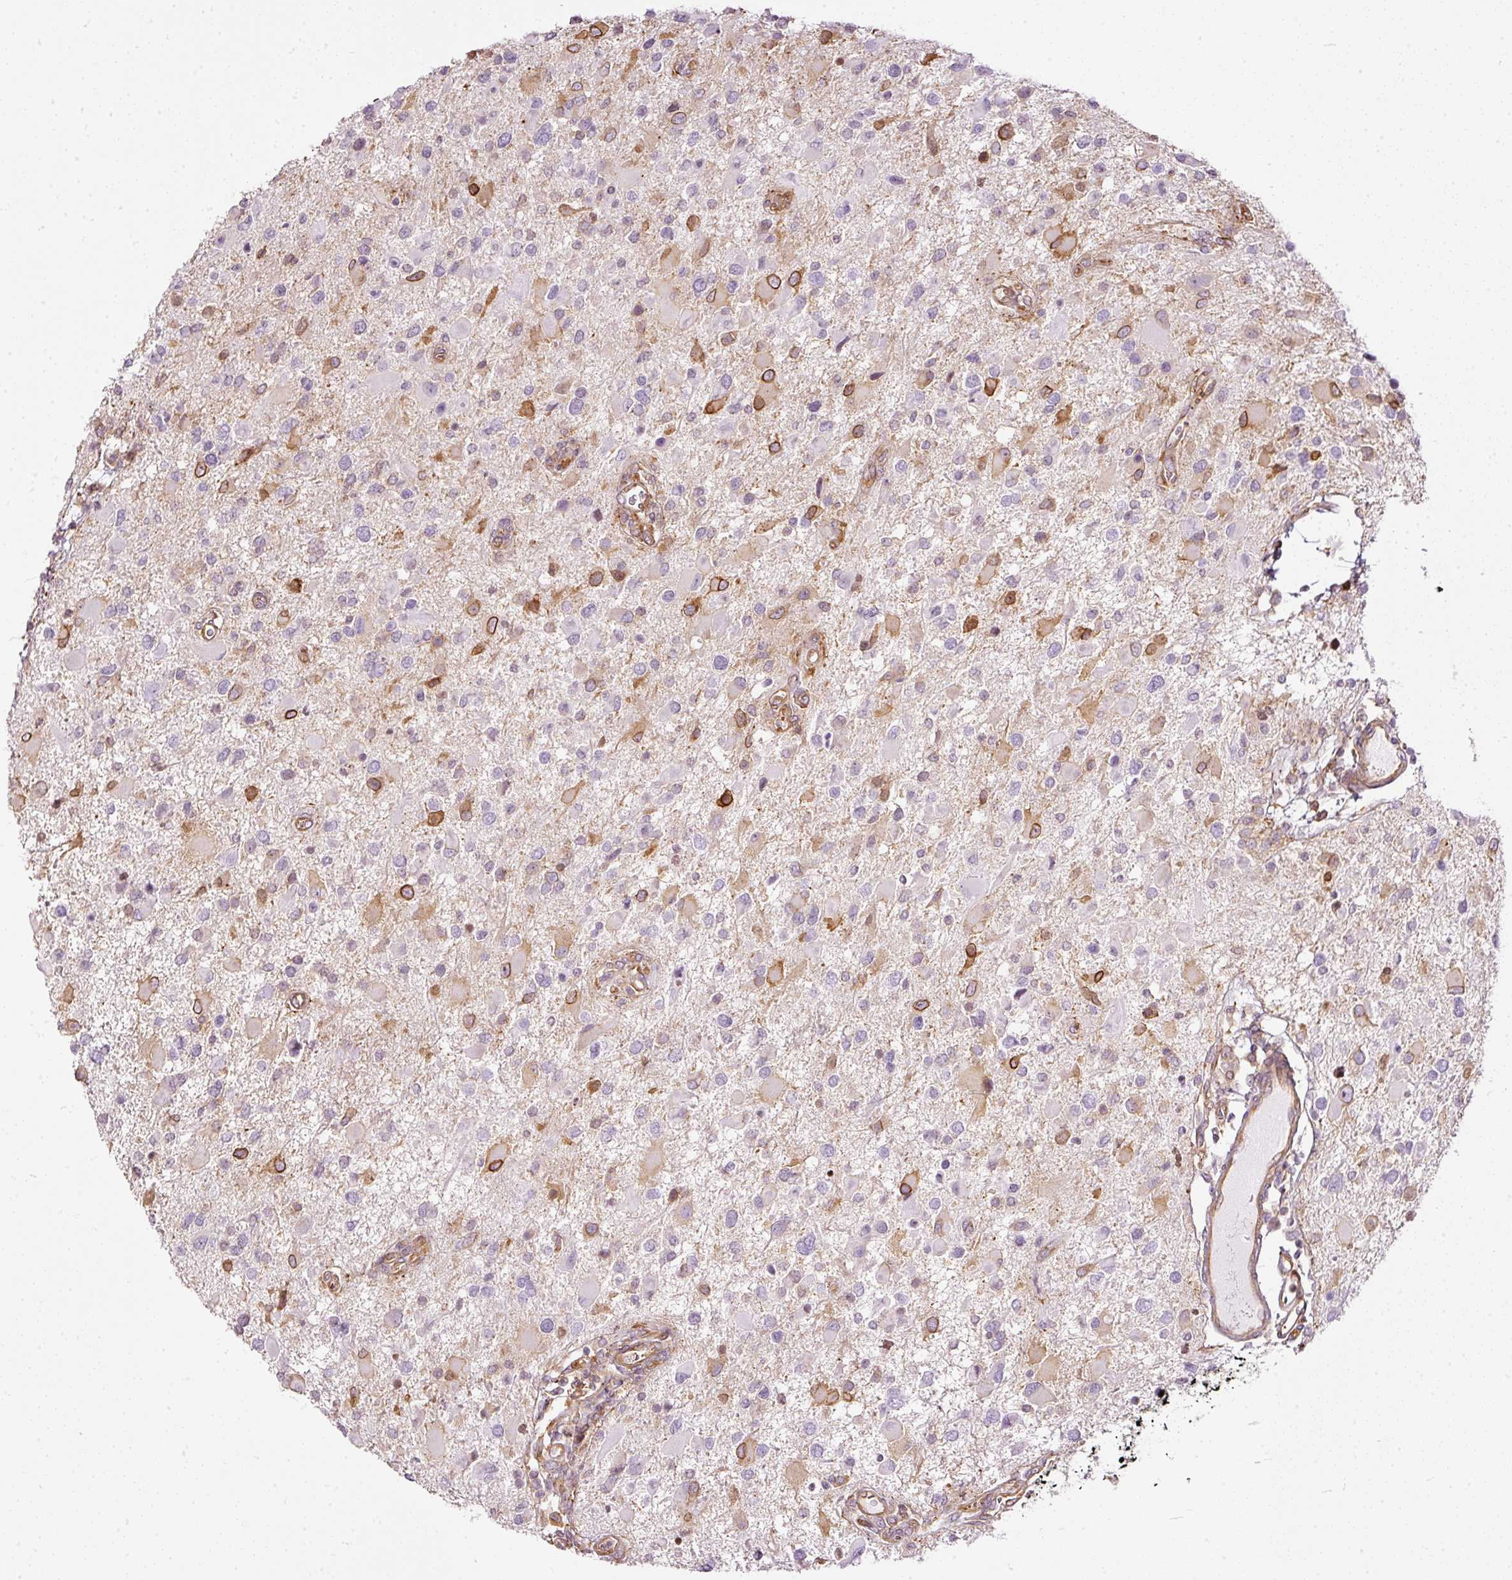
{"staining": {"intensity": "moderate", "quantity": "<25%", "location": "cytoplasmic/membranous,nuclear"}, "tissue": "glioma", "cell_type": "Tumor cells", "image_type": "cancer", "snomed": [{"axis": "morphology", "description": "Glioma, malignant, High grade"}, {"axis": "topography", "description": "Brain"}], "caption": "A low amount of moderate cytoplasmic/membranous and nuclear expression is identified in about <25% of tumor cells in glioma tissue.", "gene": "SCNM1", "patient": {"sex": "male", "age": 53}}